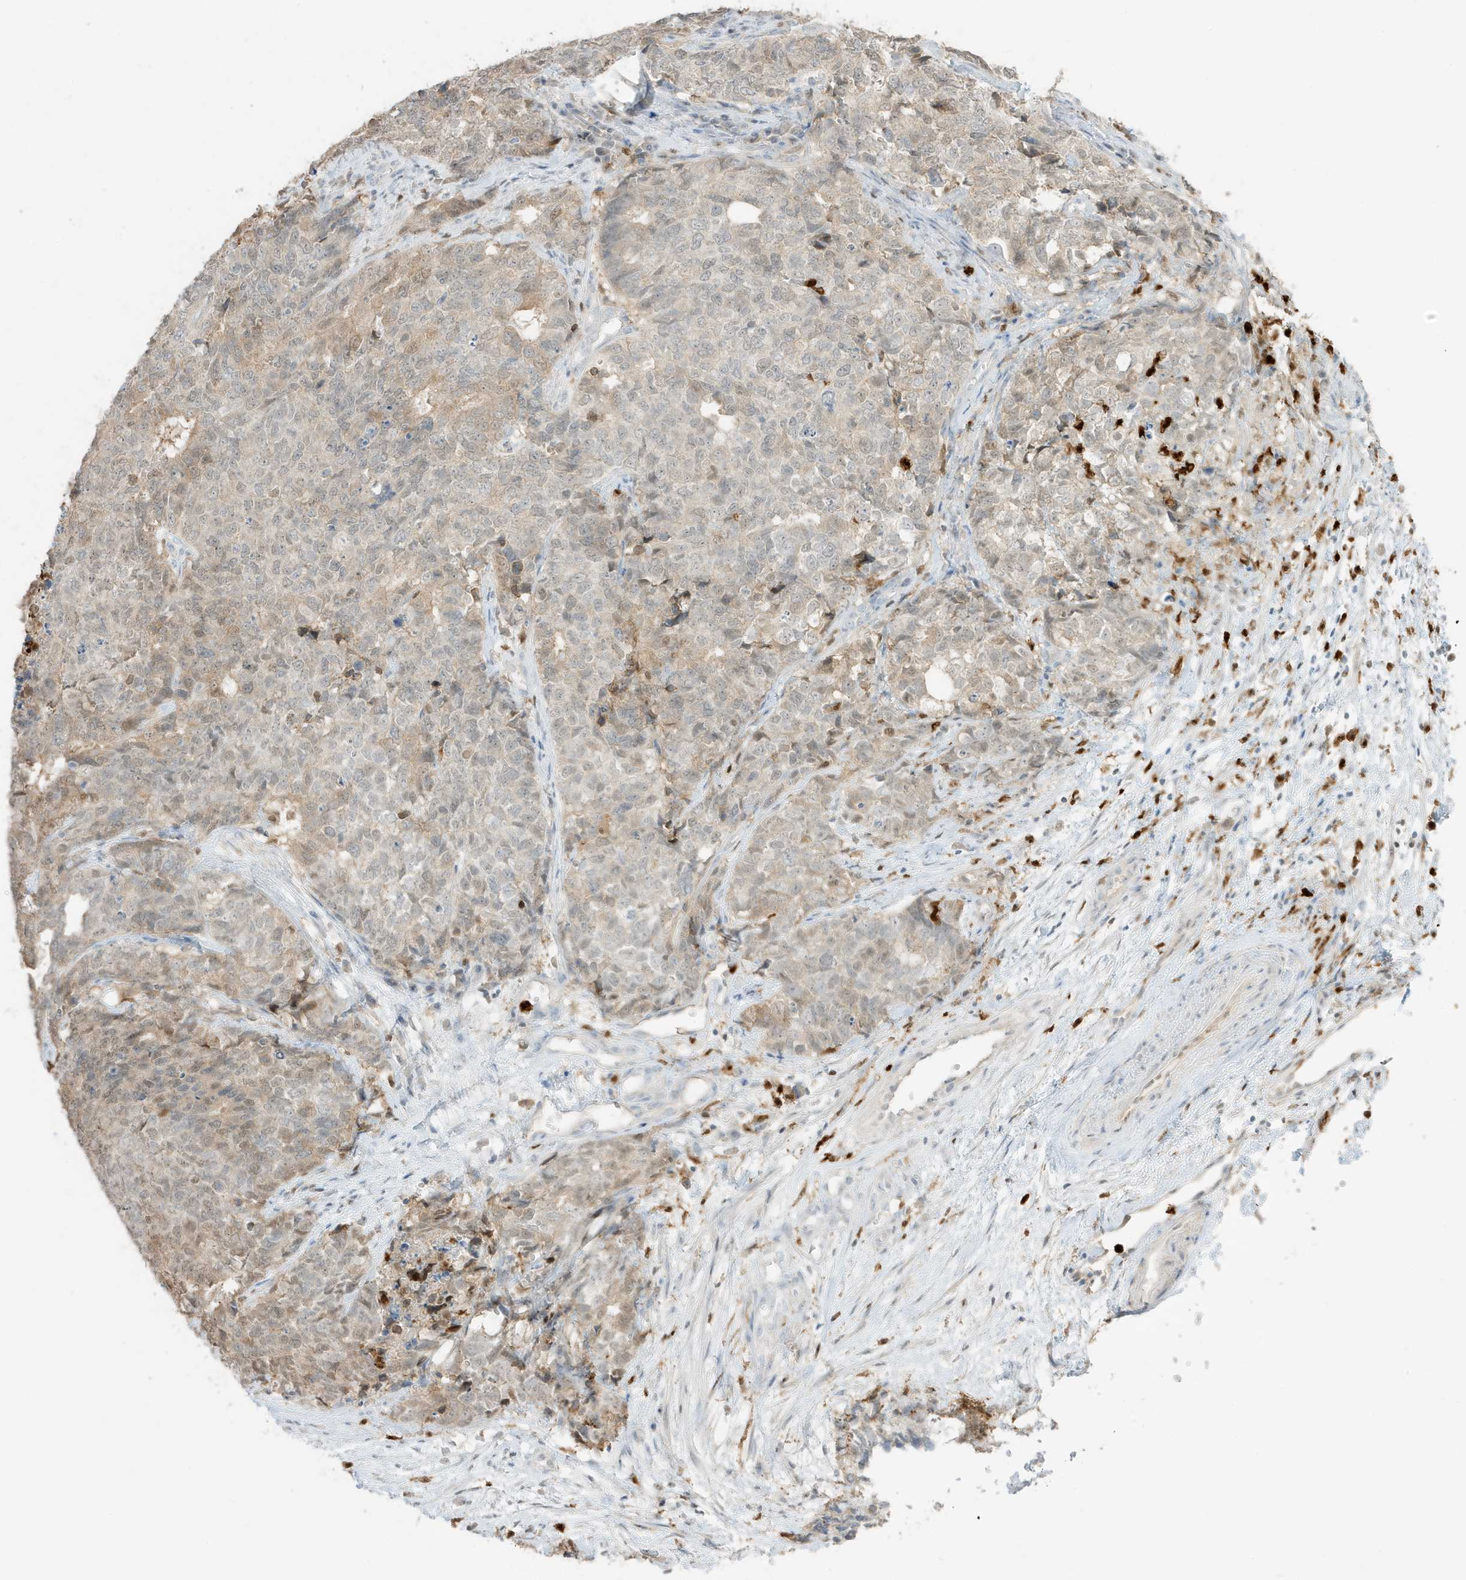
{"staining": {"intensity": "weak", "quantity": "25%-75%", "location": "cytoplasmic/membranous,nuclear"}, "tissue": "cervical cancer", "cell_type": "Tumor cells", "image_type": "cancer", "snomed": [{"axis": "morphology", "description": "Squamous cell carcinoma, NOS"}, {"axis": "topography", "description": "Cervix"}], "caption": "The photomicrograph exhibits staining of cervical cancer, revealing weak cytoplasmic/membranous and nuclear protein expression (brown color) within tumor cells. Nuclei are stained in blue.", "gene": "GCA", "patient": {"sex": "female", "age": 63}}